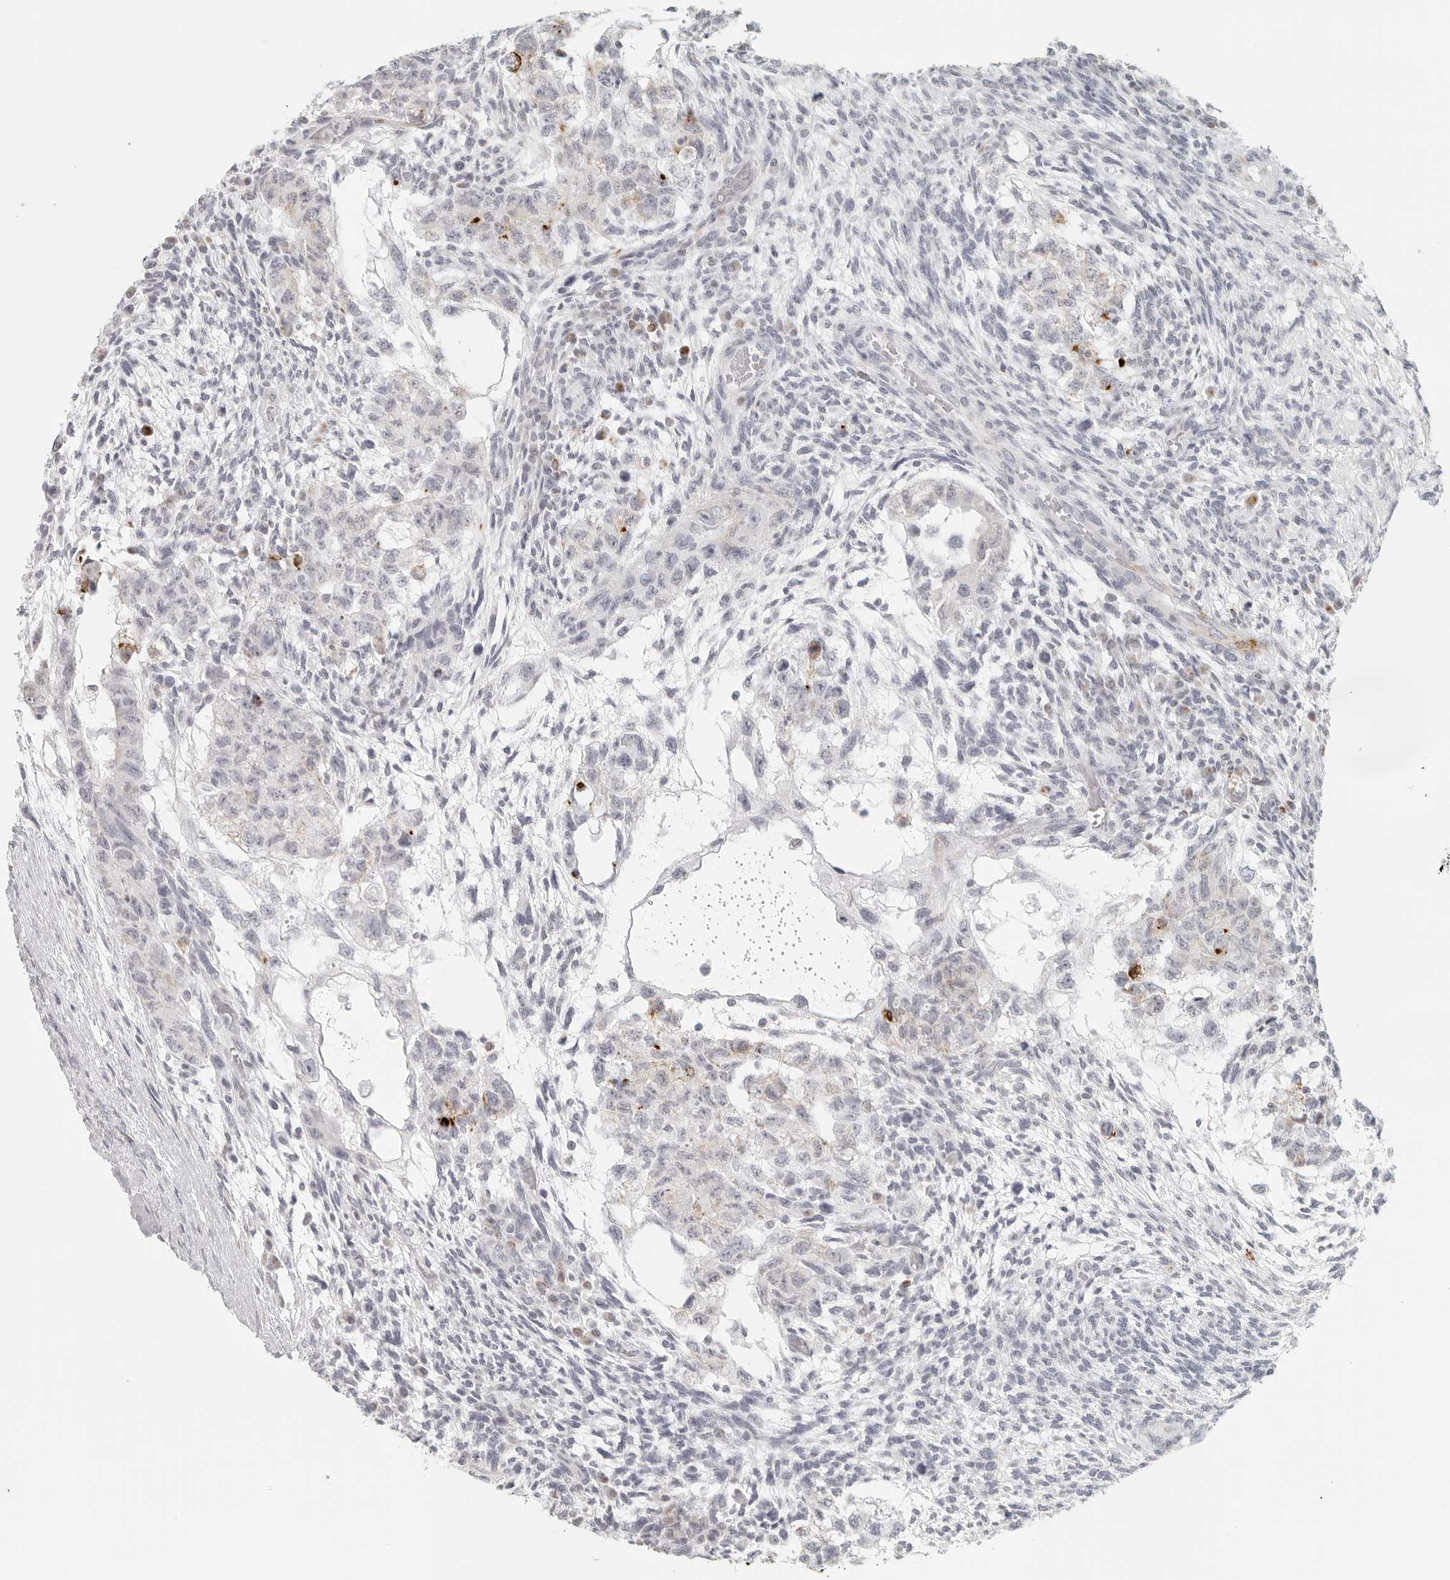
{"staining": {"intensity": "negative", "quantity": "none", "location": "none"}, "tissue": "testis cancer", "cell_type": "Tumor cells", "image_type": "cancer", "snomed": [{"axis": "morphology", "description": "Normal tissue, NOS"}, {"axis": "morphology", "description": "Carcinoma, Embryonal, NOS"}, {"axis": "topography", "description": "Testis"}], "caption": "Testis cancer (embryonal carcinoma) stained for a protein using IHC exhibits no expression tumor cells.", "gene": "RPS6KC1", "patient": {"sex": "male", "age": 36}}